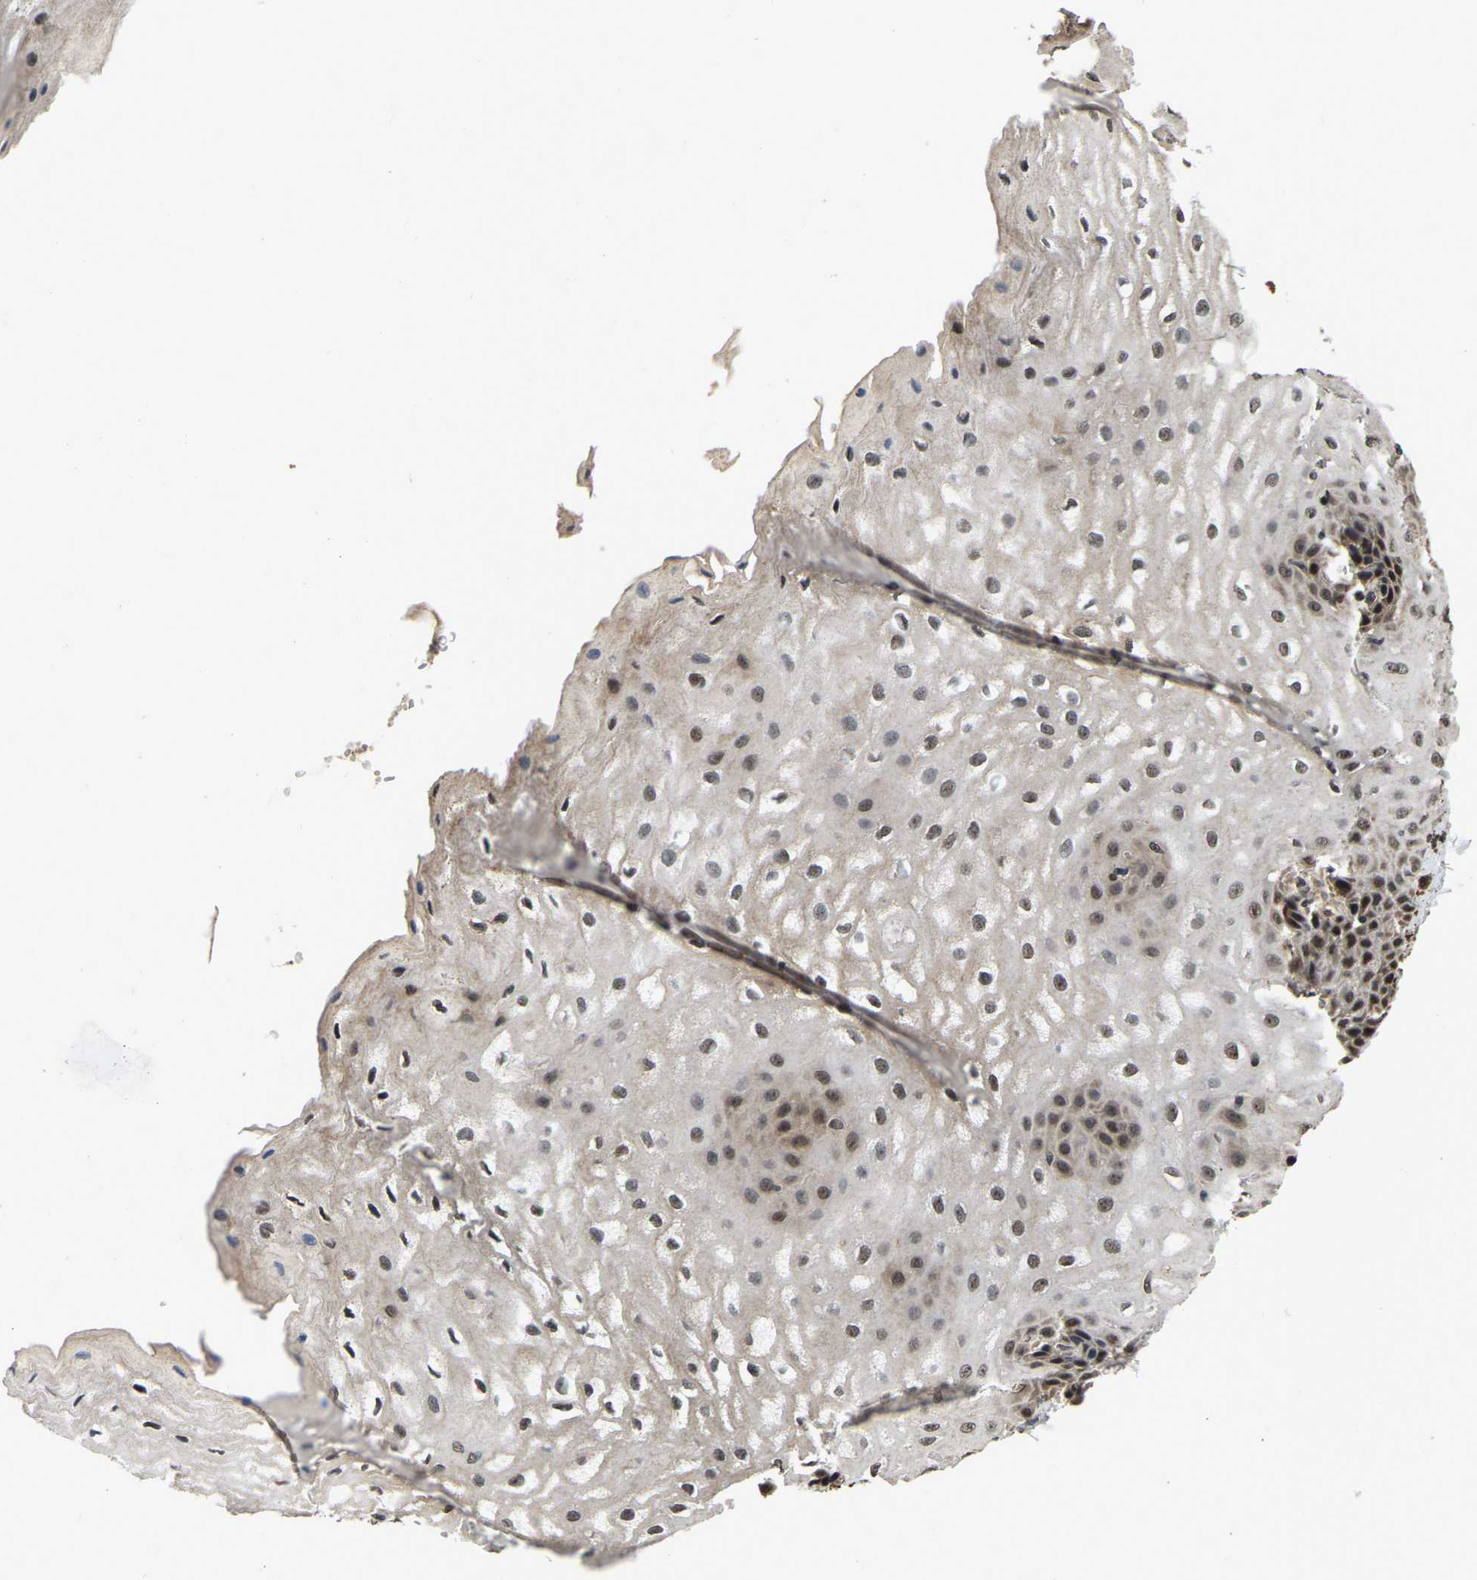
{"staining": {"intensity": "strong", "quantity": "25%-75%", "location": "nuclear"}, "tissue": "esophagus", "cell_type": "Squamous epithelial cells", "image_type": "normal", "snomed": [{"axis": "morphology", "description": "Normal tissue, NOS"}, {"axis": "topography", "description": "Esophagus"}], "caption": "A histopathology image of human esophagus stained for a protein reveals strong nuclear brown staining in squamous epithelial cells.", "gene": "CIAO1", "patient": {"sex": "male", "age": 54}}